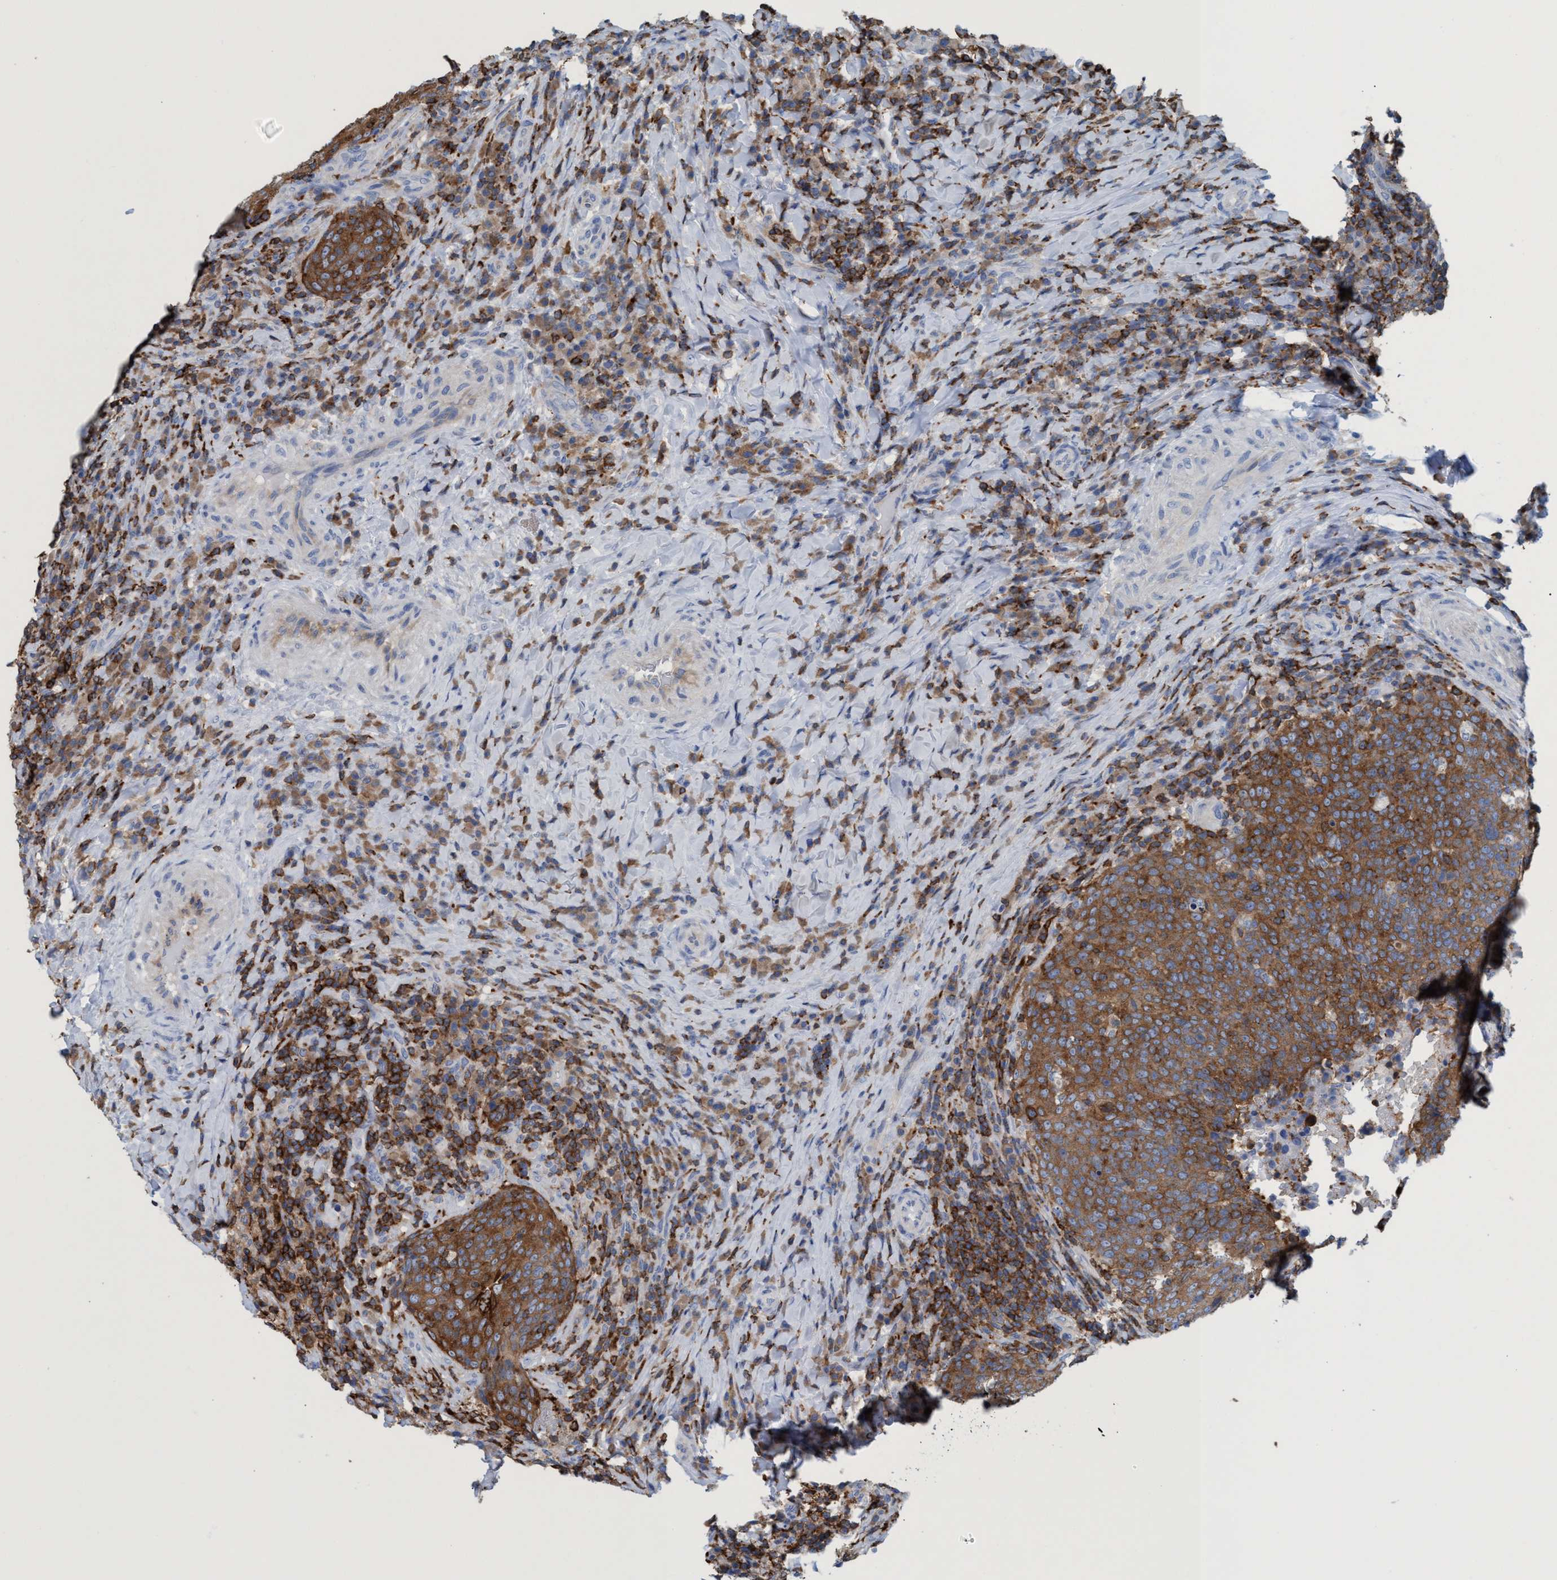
{"staining": {"intensity": "moderate", "quantity": ">75%", "location": "cytoplasmic/membranous"}, "tissue": "head and neck cancer", "cell_type": "Tumor cells", "image_type": "cancer", "snomed": [{"axis": "morphology", "description": "Squamous cell carcinoma, NOS"}, {"axis": "morphology", "description": "Squamous cell carcinoma, metastatic, NOS"}, {"axis": "topography", "description": "Lymph node"}, {"axis": "topography", "description": "Head-Neck"}], "caption": "DAB immunohistochemical staining of squamous cell carcinoma (head and neck) demonstrates moderate cytoplasmic/membranous protein expression in approximately >75% of tumor cells.", "gene": "EZR", "patient": {"sex": "male", "age": 62}}